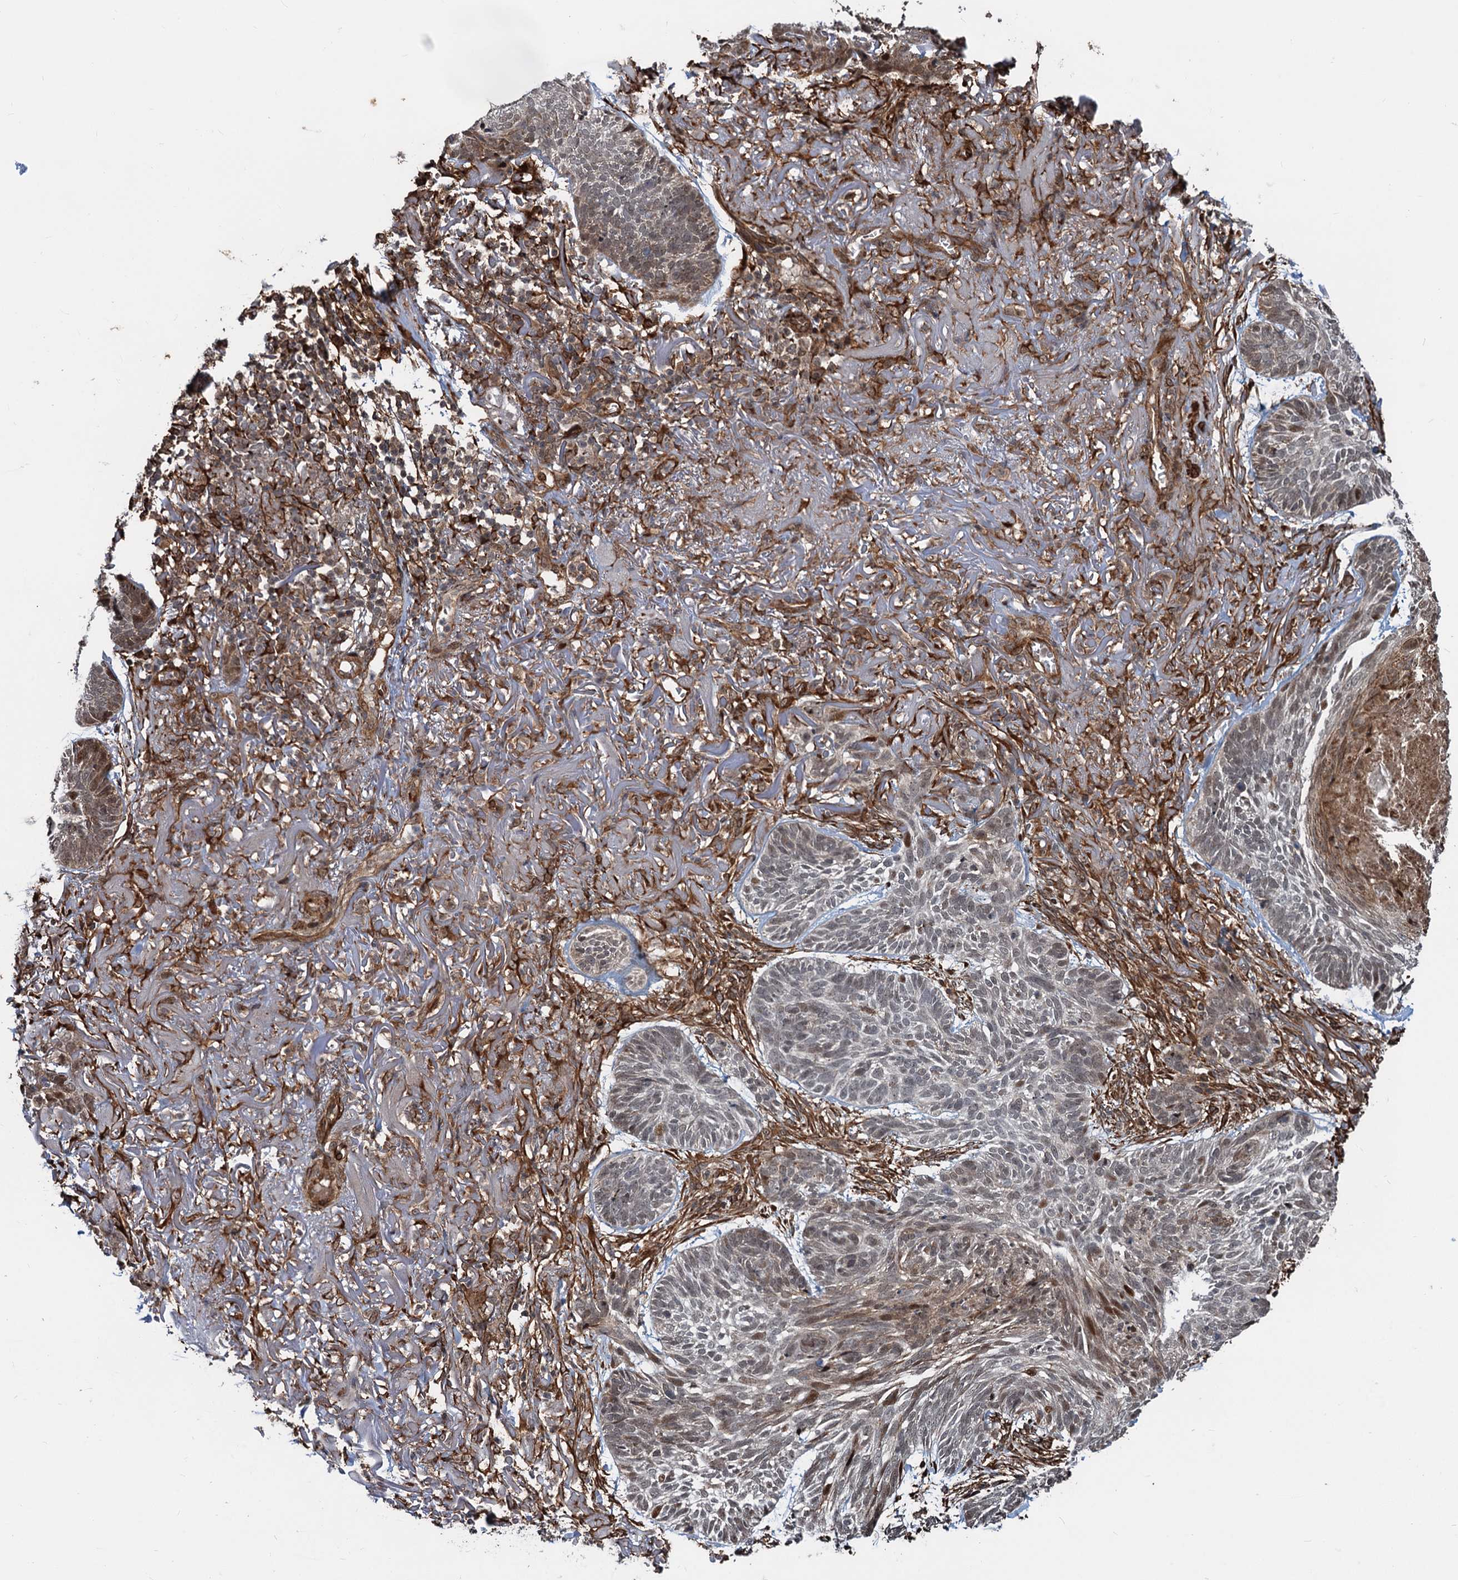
{"staining": {"intensity": "weak", "quantity": "<25%", "location": "cytoplasmic/membranous,nuclear"}, "tissue": "skin cancer", "cell_type": "Tumor cells", "image_type": "cancer", "snomed": [{"axis": "morphology", "description": "Normal tissue, NOS"}, {"axis": "morphology", "description": "Basal cell carcinoma"}, {"axis": "topography", "description": "Skin"}], "caption": "High power microscopy image of an immunohistochemistry (IHC) micrograph of skin cancer, revealing no significant expression in tumor cells. (IHC, brightfield microscopy, high magnification).", "gene": "SNRNP25", "patient": {"sex": "male", "age": 66}}